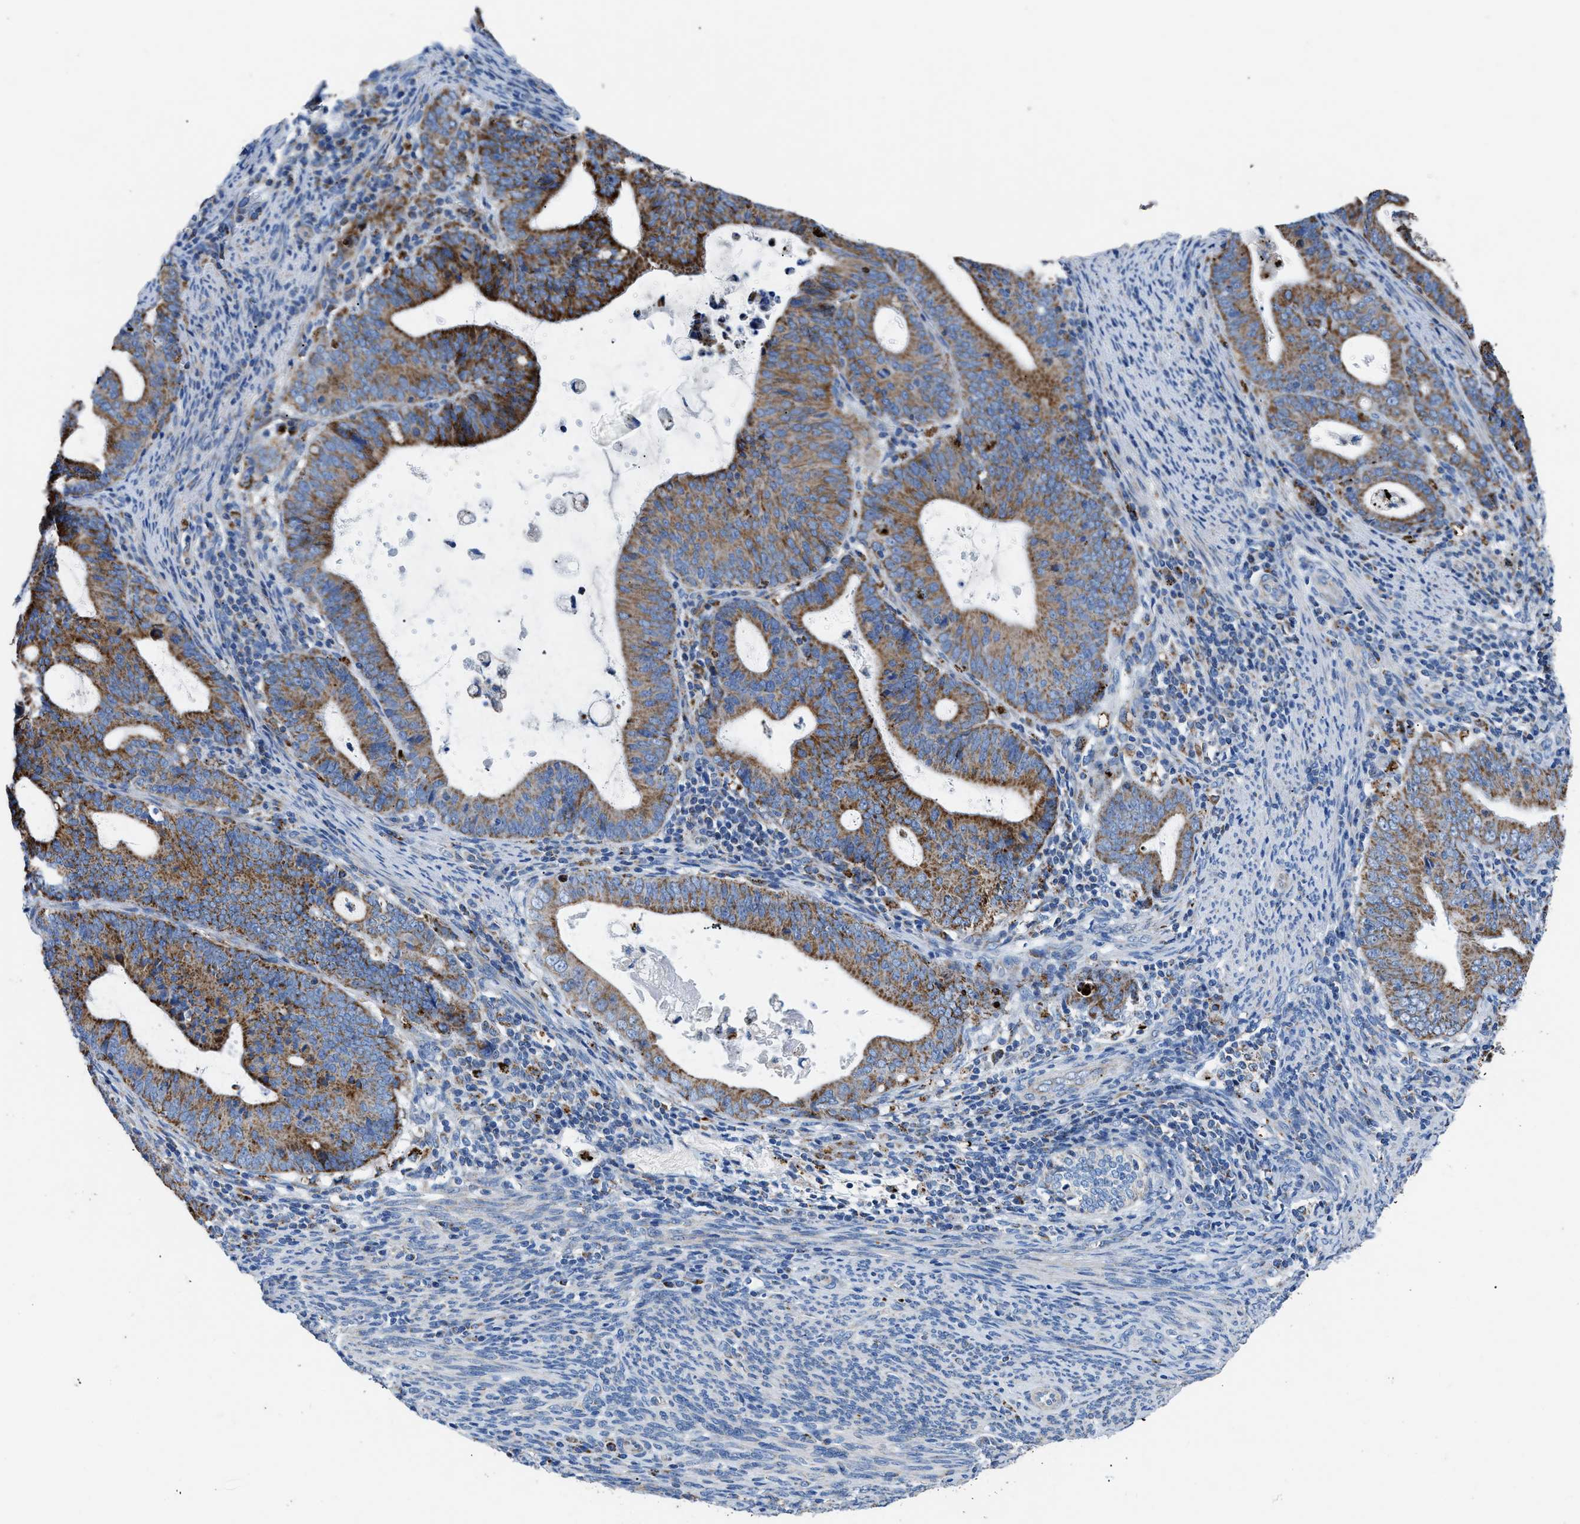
{"staining": {"intensity": "moderate", "quantity": ">75%", "location": "cytoplasmic/membranous"}, "tissue": "endometrial cancer", "cell_type": "Tumor cells", "image_type": "cancer", "snomed": [{"axis": "morphology", "description": "Adenocarcinoma, NOS"}, {"axis": "topography", "description": "Uterus"}], "caption": "IHC histopathology image of neoplastic tissue: human endometrial adenocarcinoma stained using immunohistochemistry (IHC) displays medium levels of moderate protein expression localized specifically in the cytoplasmic/membranous of tumor cells, appearing as a cytoplasmic/membranous brown color.", "gene": "ZDHHC3", "patient": {"sex": "female", "age": 83}}